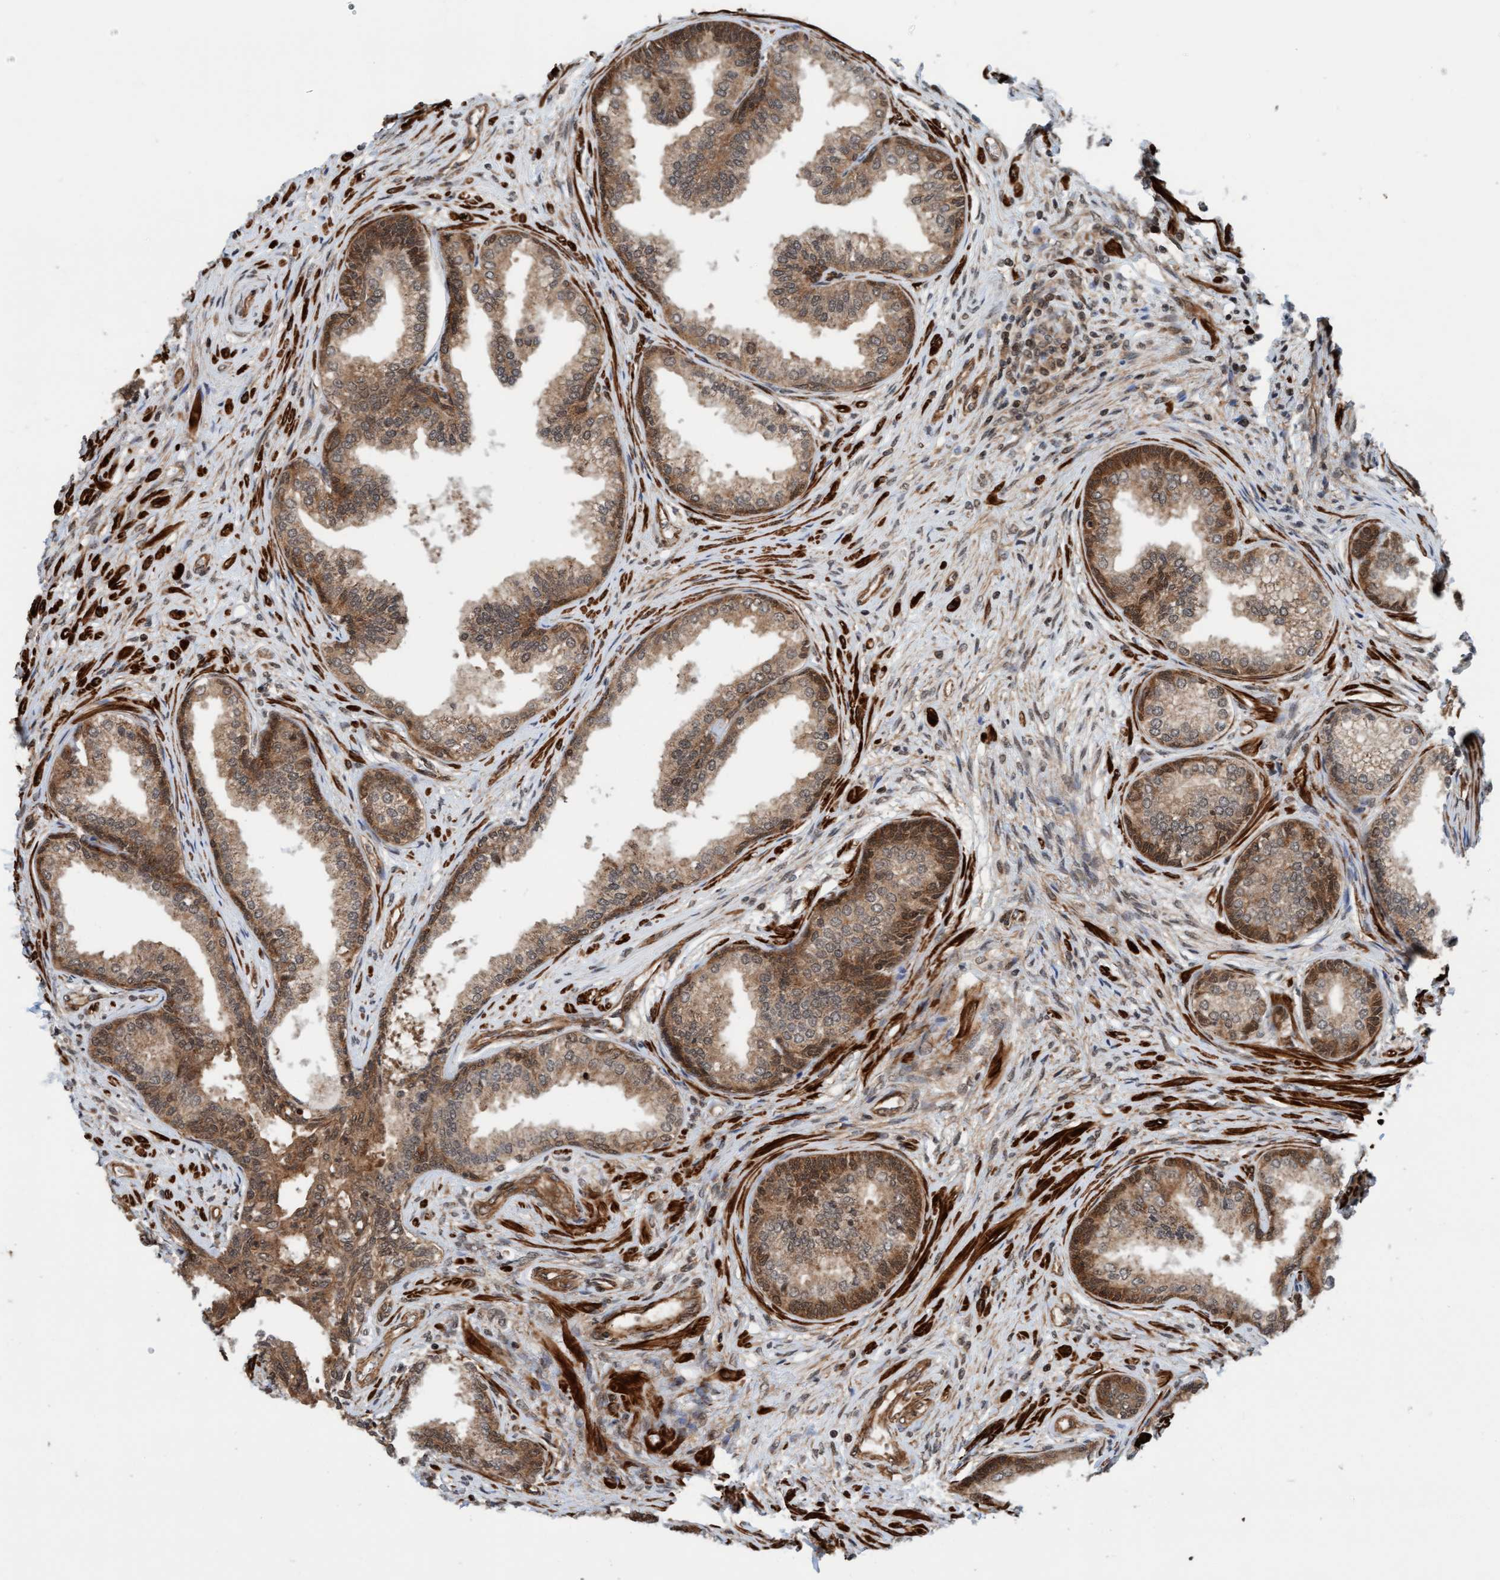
{"staining": {"intensity": "moderate", "quantity": ">75%", "location": "cytoplasmic/membranous"}, "tissue": "prostate", "cell_type": "Glandular cells", "image_type": "normal", "snomed": [{"axis": "morphology", "description": "Normal tissue, NOS"}, {"axis": "topography", "description": "Prostate"}], "caption": "Immunohistochemistry micrograph of normal prostate: prostate stained using immunohistochemistry (IHC) displays medium levels of moderate protein expression localized specifically in the cytoplasmic/membranous of glandular cells, appearing as a cytoplasmic/membranous brown color.", "gene": "STXBP4", "patient": {"sex": "male", "age": 76}}